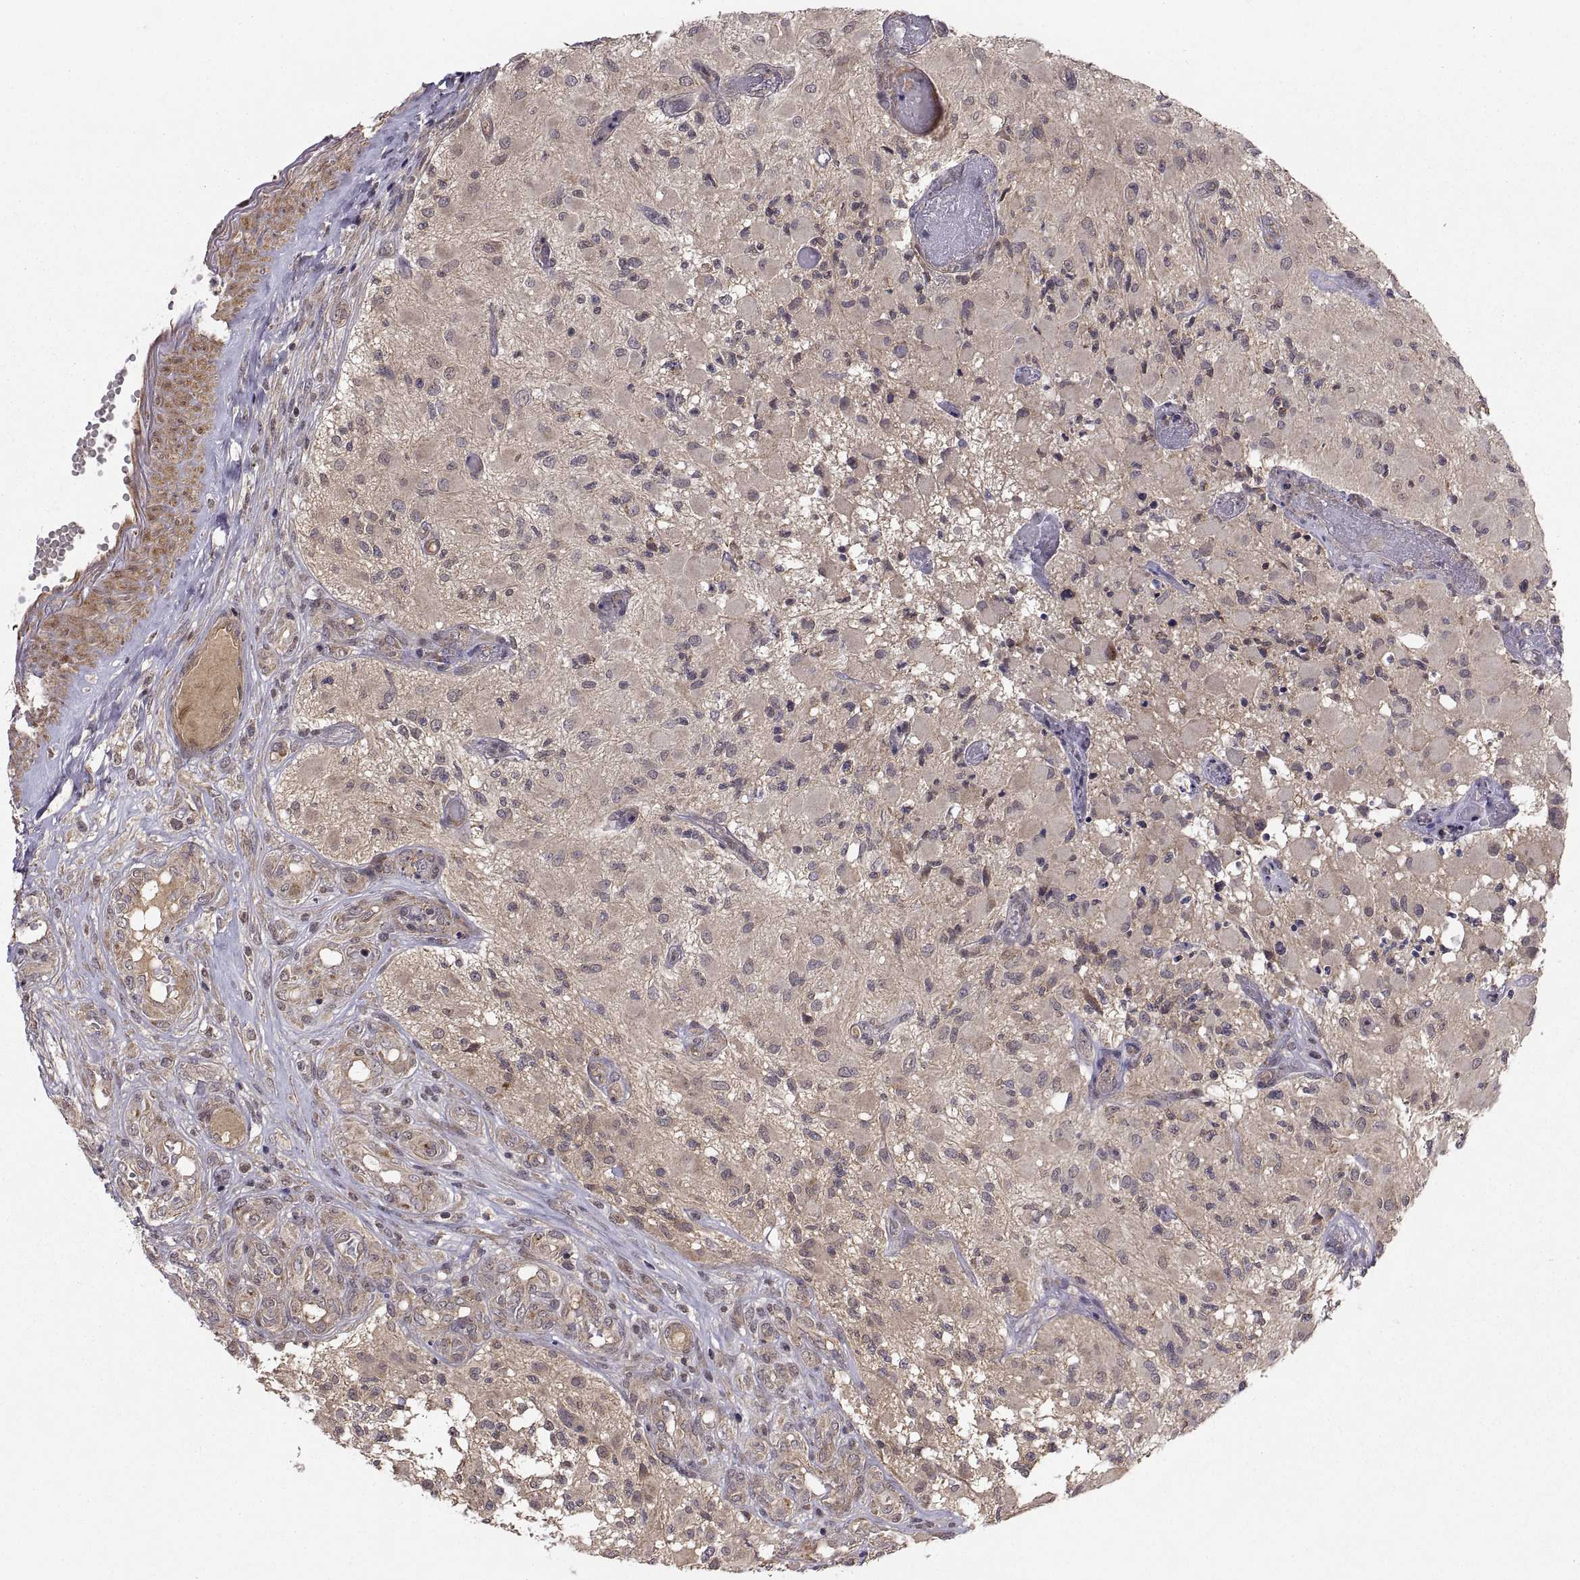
{"staining": {"intensity": "negative", "quantity": "none", "location": "none"}, "tissue": "glioma", "cell_type": "Tumor cells", "image_type": "cancer", "snomed": [{"axis": "morphology", "description": "Glioma, malignant, High grade"}, {"axis": "topography", "description": "Brain"}], "caption": "DAB immunohistochemical staining of malignant glioma (high-grade) displays no significant positivity in tumor cells. (Immunohistochemistry (ihc), brightfield microscopy, high magnification).", "gene": "ABL2", "patient": {"sex": "female", "age": 63}}